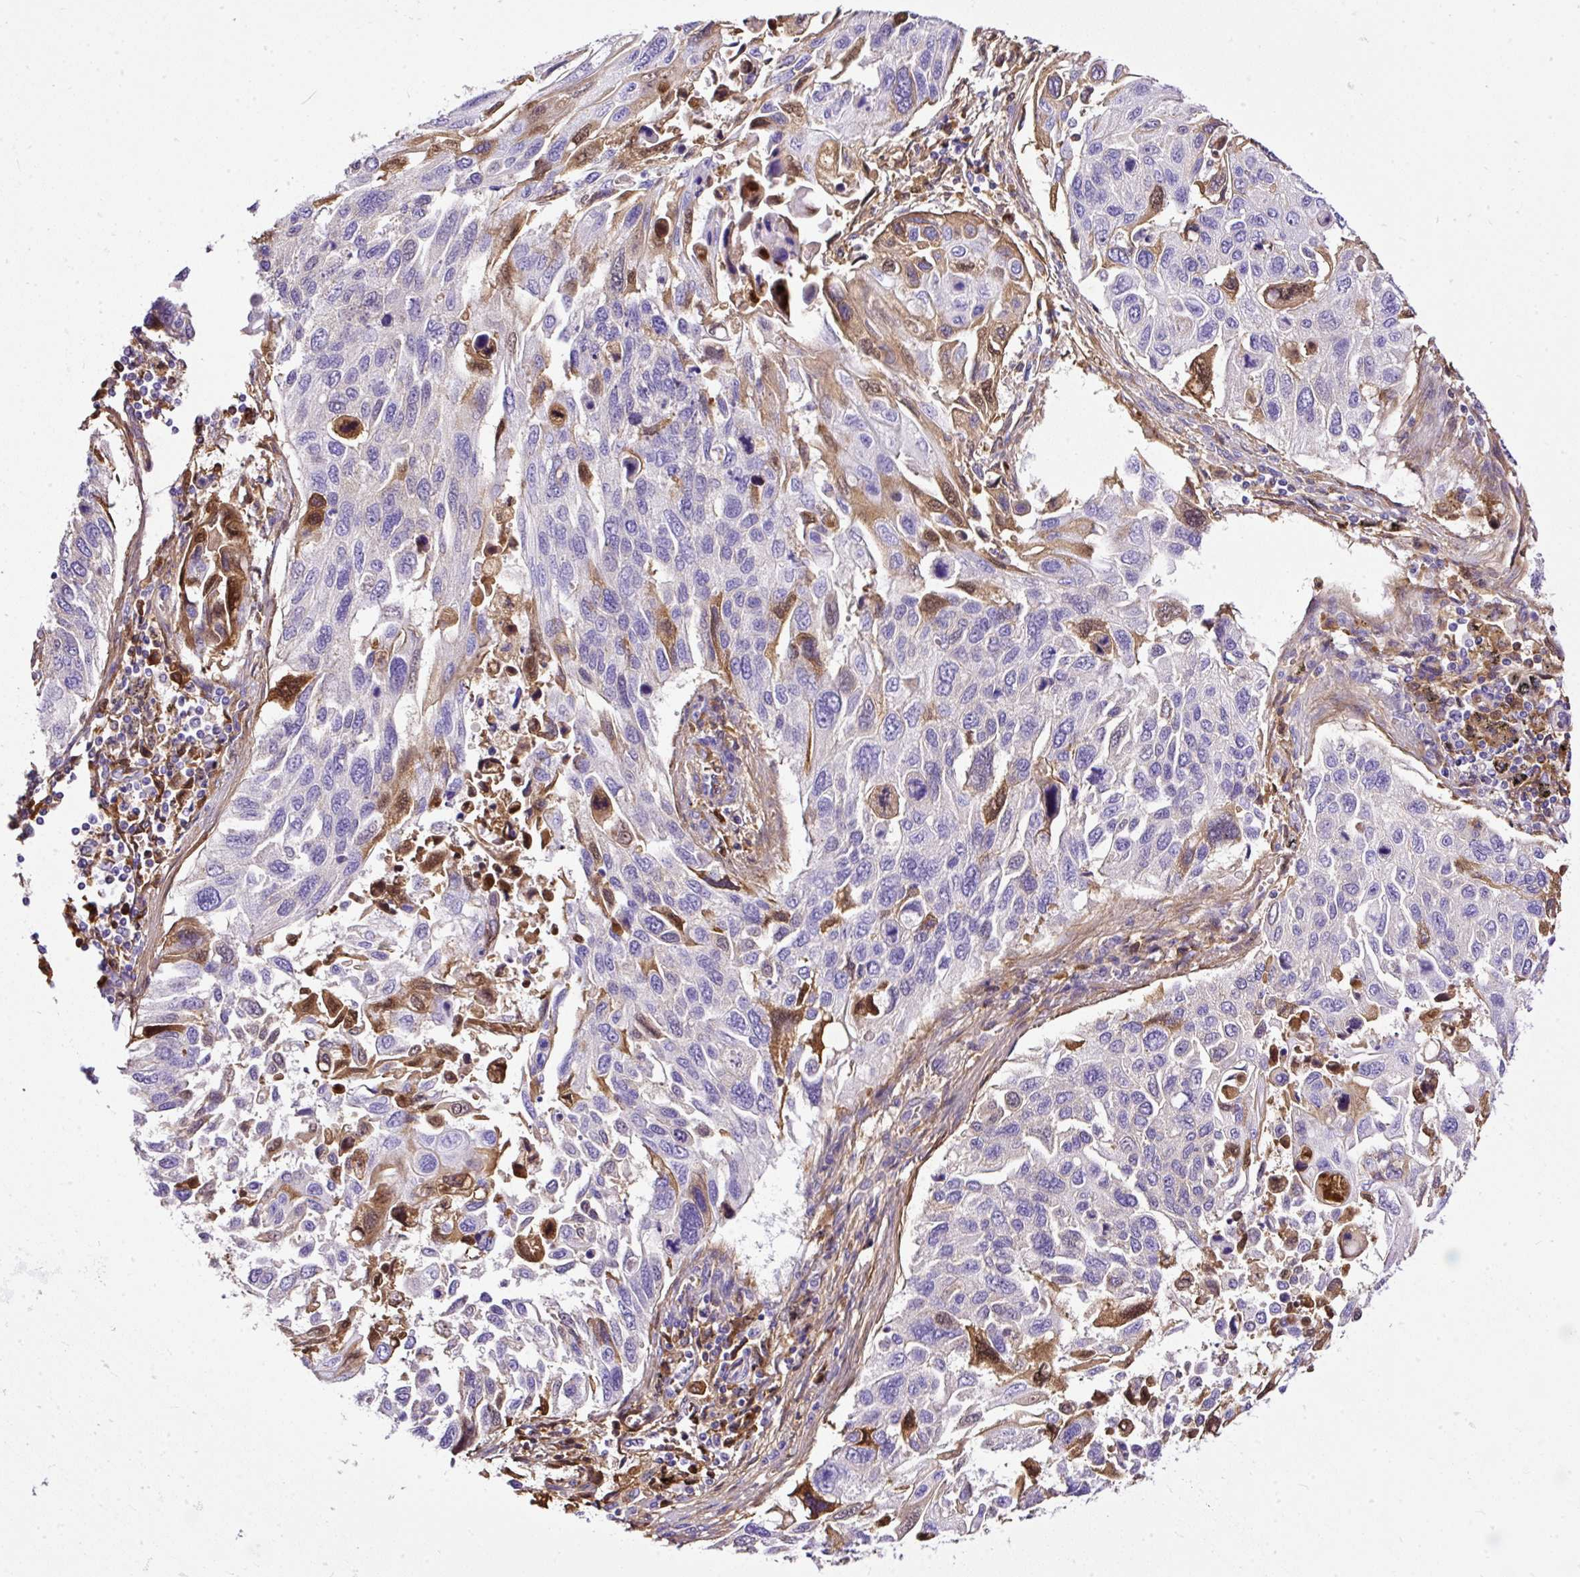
{"staining": {"intensity": "moderate", "quantity": "<25%", "location": "cytoplasmic/membranous"}, "tissue": "lung cancer", "cell_type": "Tumor cells", "image_type": "cancer", "snomed": [{"axis": "morphology", "description": "Squamous cell carcinoma, NOS"}, {"axis": "topography", "description": "Lung"}], "caption": "A brown stain shows moderate cytoplasmic/membranous positivity of a protein in lung cancer (squamous cell carcinoma) tumor cells.", "gene": "CLEC3B", "patient": {"sex": "male", "age": 62}}